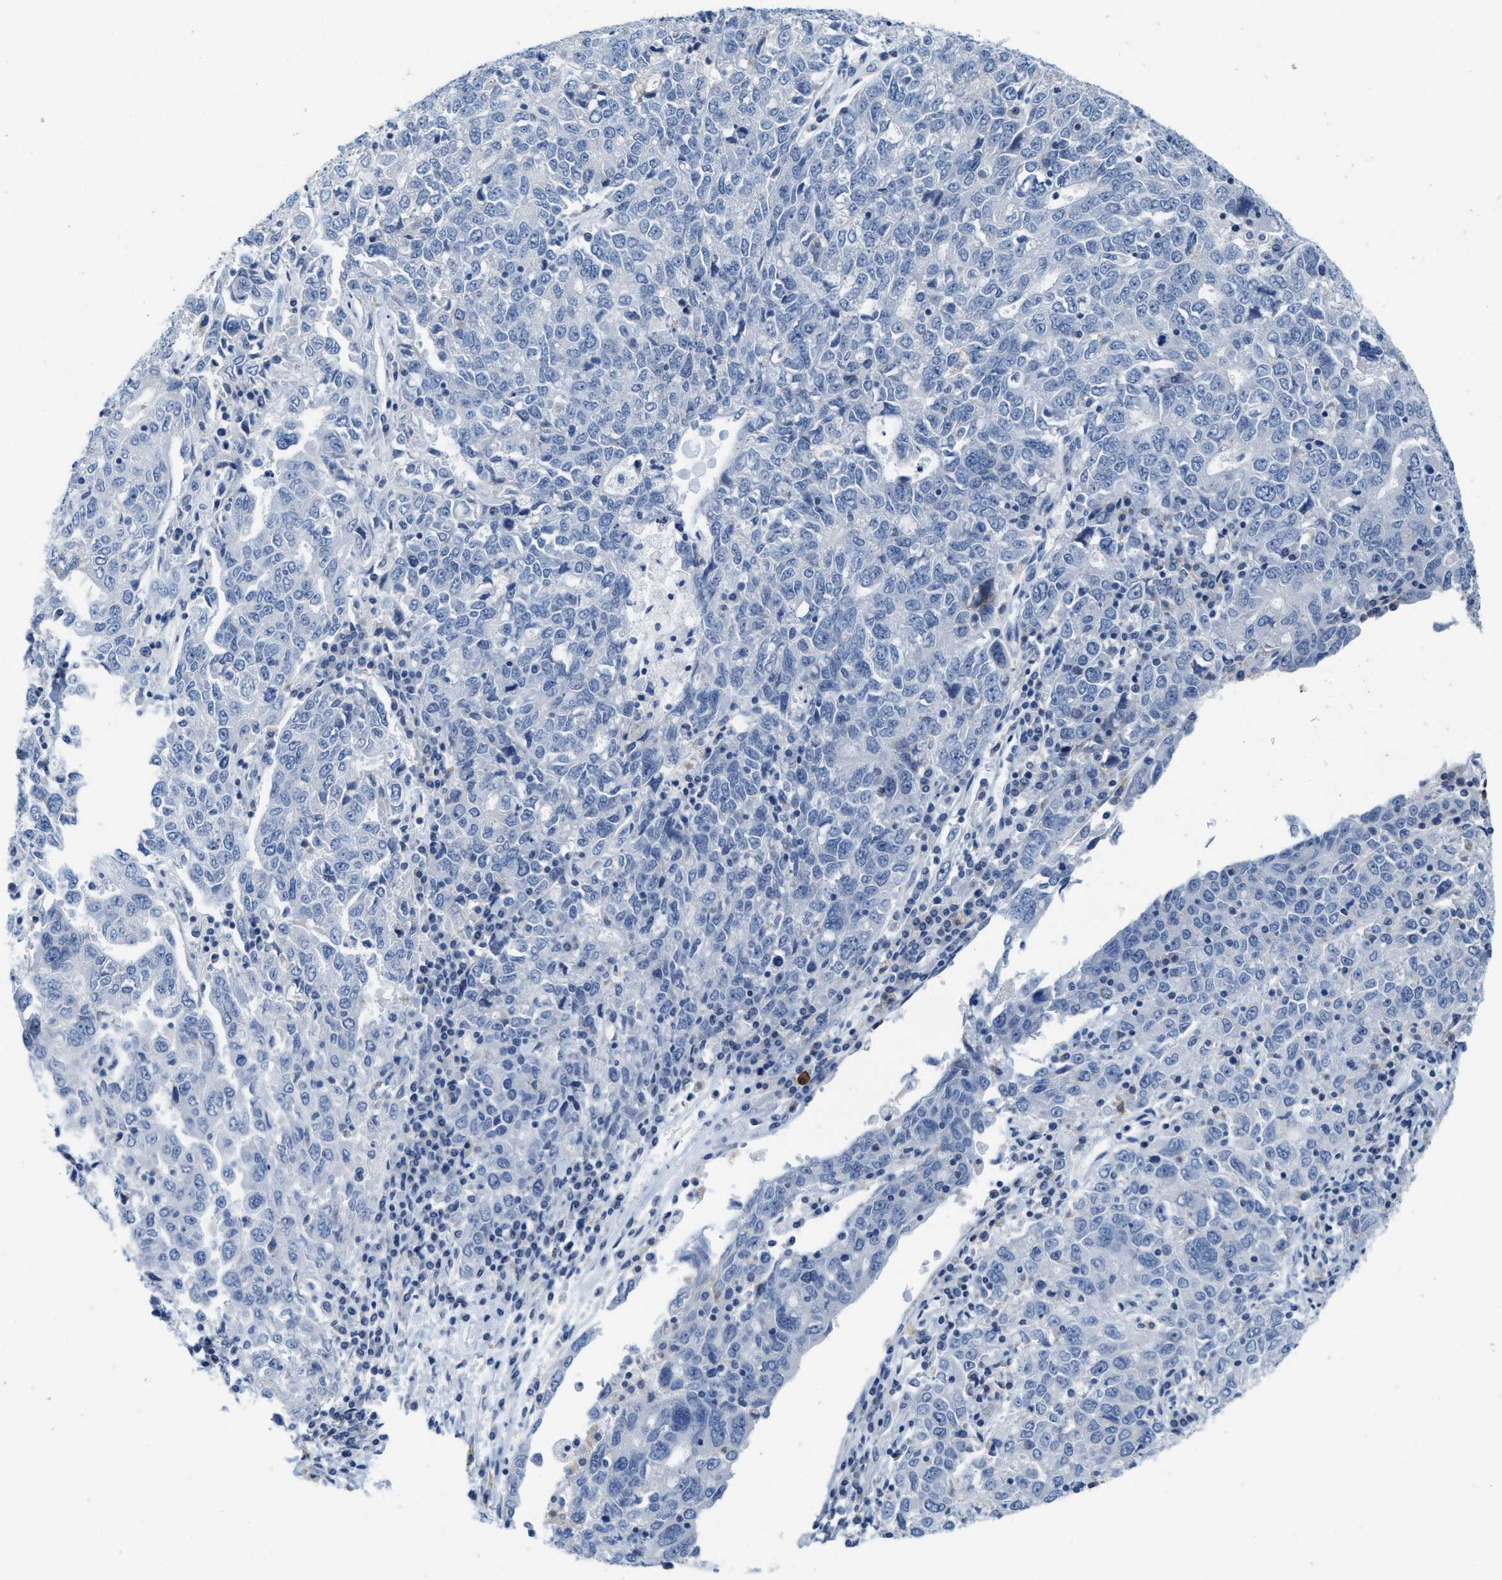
{"staining": {"intensity": "negative", "quantity": "none", "location": "none"}, "tissue": "ovarian cancer", "cell_type": "Tumor cells", "image_type": "cancer", "snomed": [{"axis": "morphology", "description": "Carcinoma, endometroid"}, {"axis": "topography", "description": "Ovary"}], "caption": "Human ovarian cancer (endometroid carcinoma) stained for a protein using immunohistochemistry (IHC) exhibits no staining in tumor cells.", "gene": "ABCB11", "patient": {"sex": "female", "age": 62}}